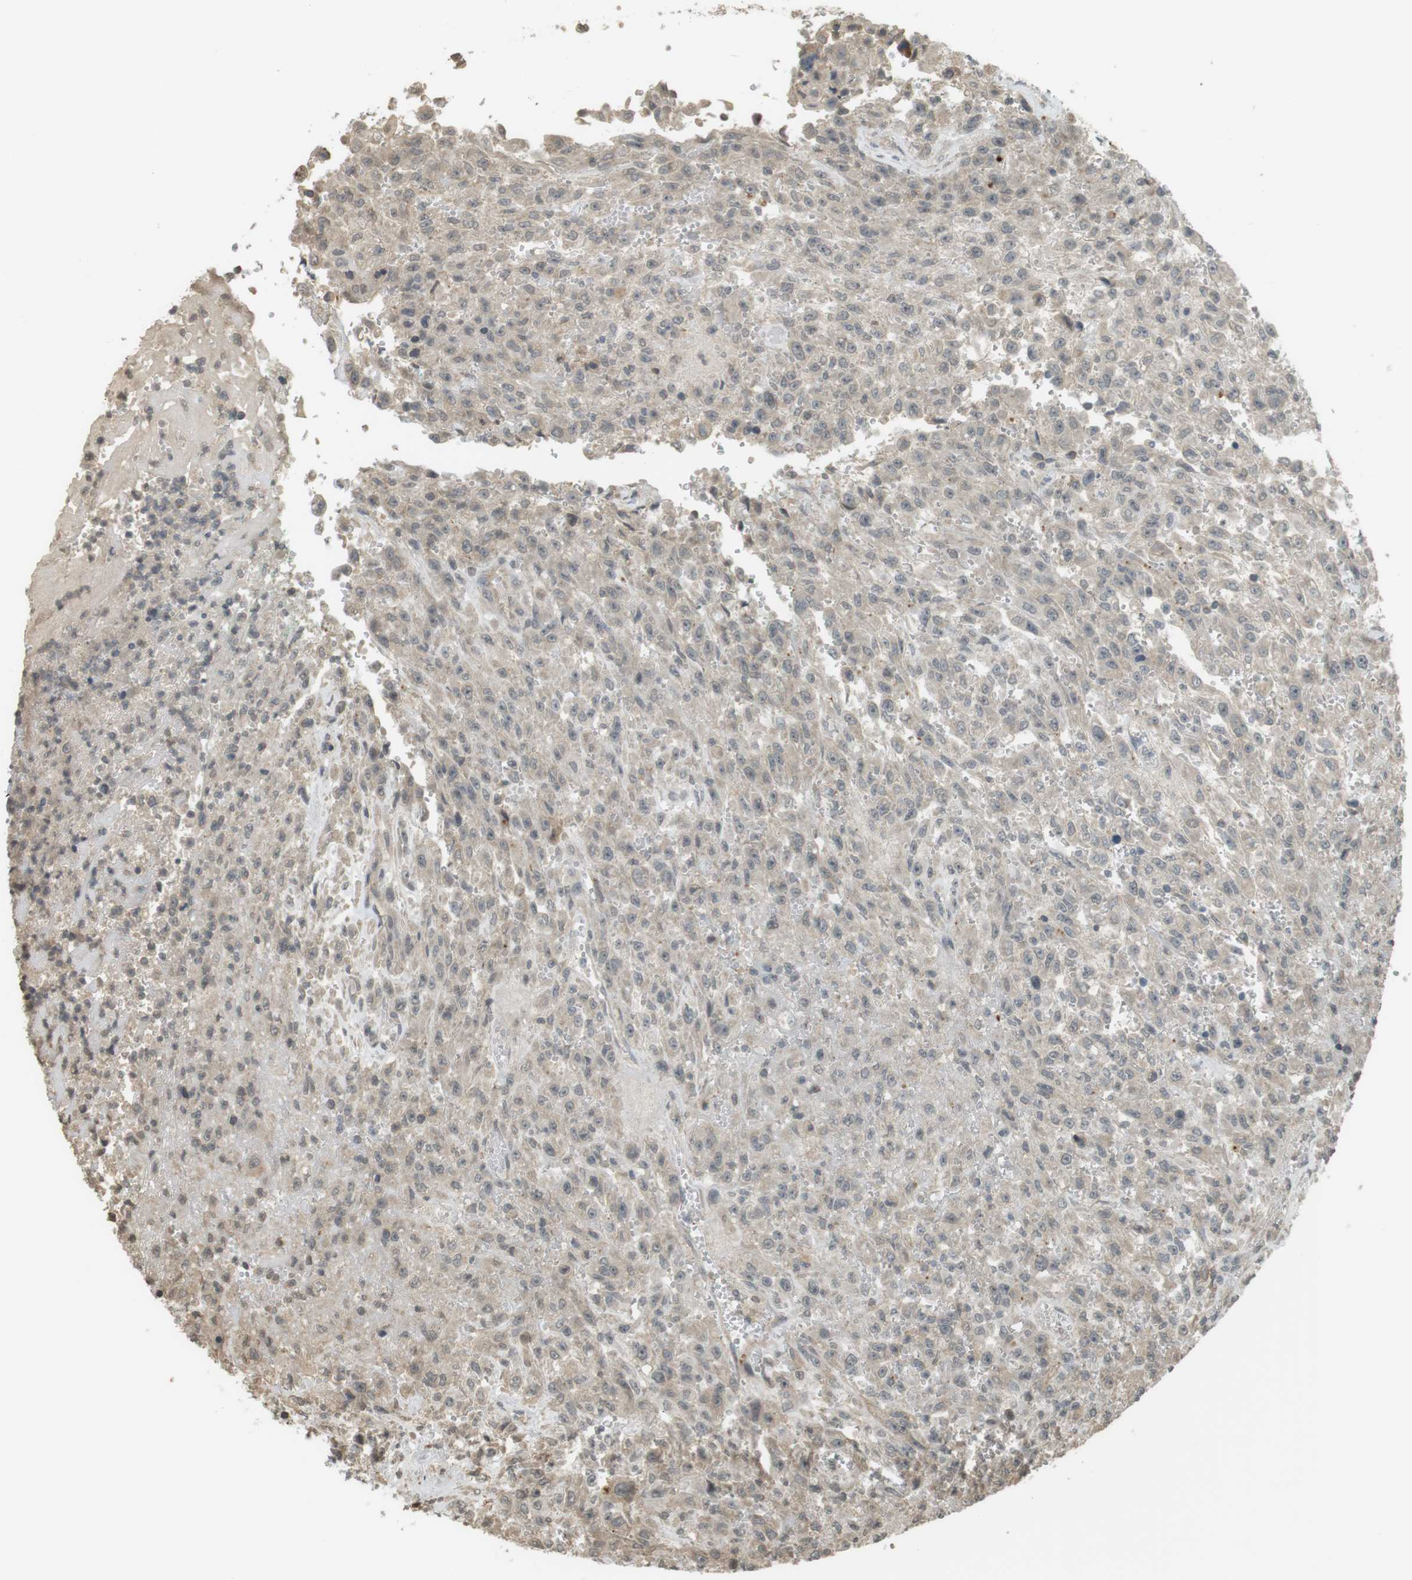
{"staining": {"intensity": "weak", "quantity": "<25%", "location": "cytoplasmic/membranous"}, "tissue": "urothelial cancer", "cell_type": "Tumor cells", "image_type": "cancer", "snomed": [{"axis": "morphology", "description": "Urothelial carcinoma, High grade"}, {"axis": "topography", "description": "Urinary bladder"}], "caption": "Human urothelial cancer stained for a protein using immunohistochemistry displays no staining in tumor cells.", "gene": "SRR", "patient": {"sex": "male", "age": 46}}